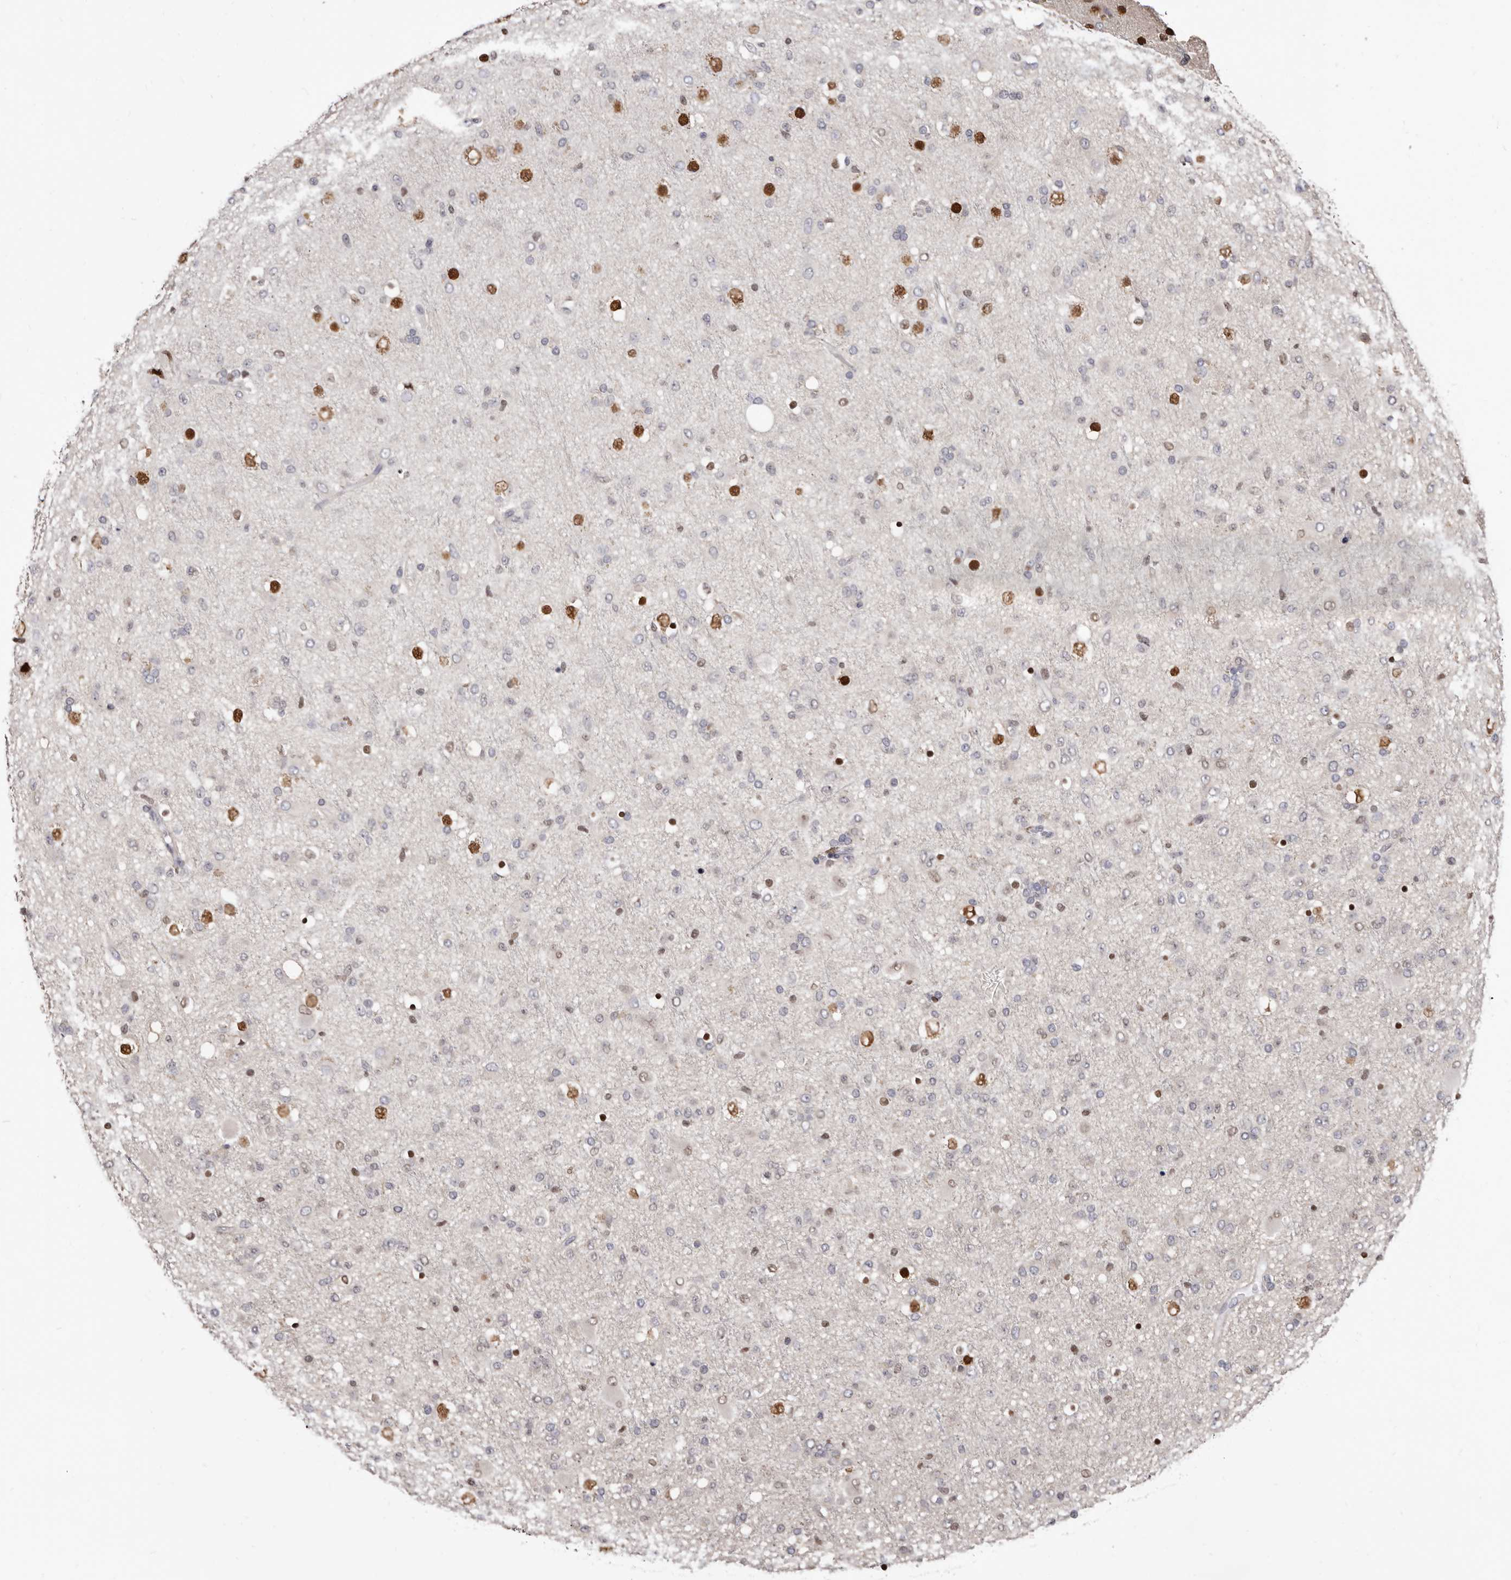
{"staining": {"intensity": "moderate", "quantity": "<25%", "location": "nuclear"}, "tissue": "glioma", "cell_type": "Tumor cells", "image_type": "cancer", "snomed": [{"axis": "morphology", "description": "Glioma, malignant, Low grade"}, {"axis": "topography", "description": "Brain"}], "caption": "Malignant low-grade glioma tissue exhibits moderate nuclear staining in about <25% of tumor cells (brown staining indicates protein expression, while blue staining denotes nuclei).", "gene": "KHDRBS2", "patient": {"sex": "male", "age": 65}}